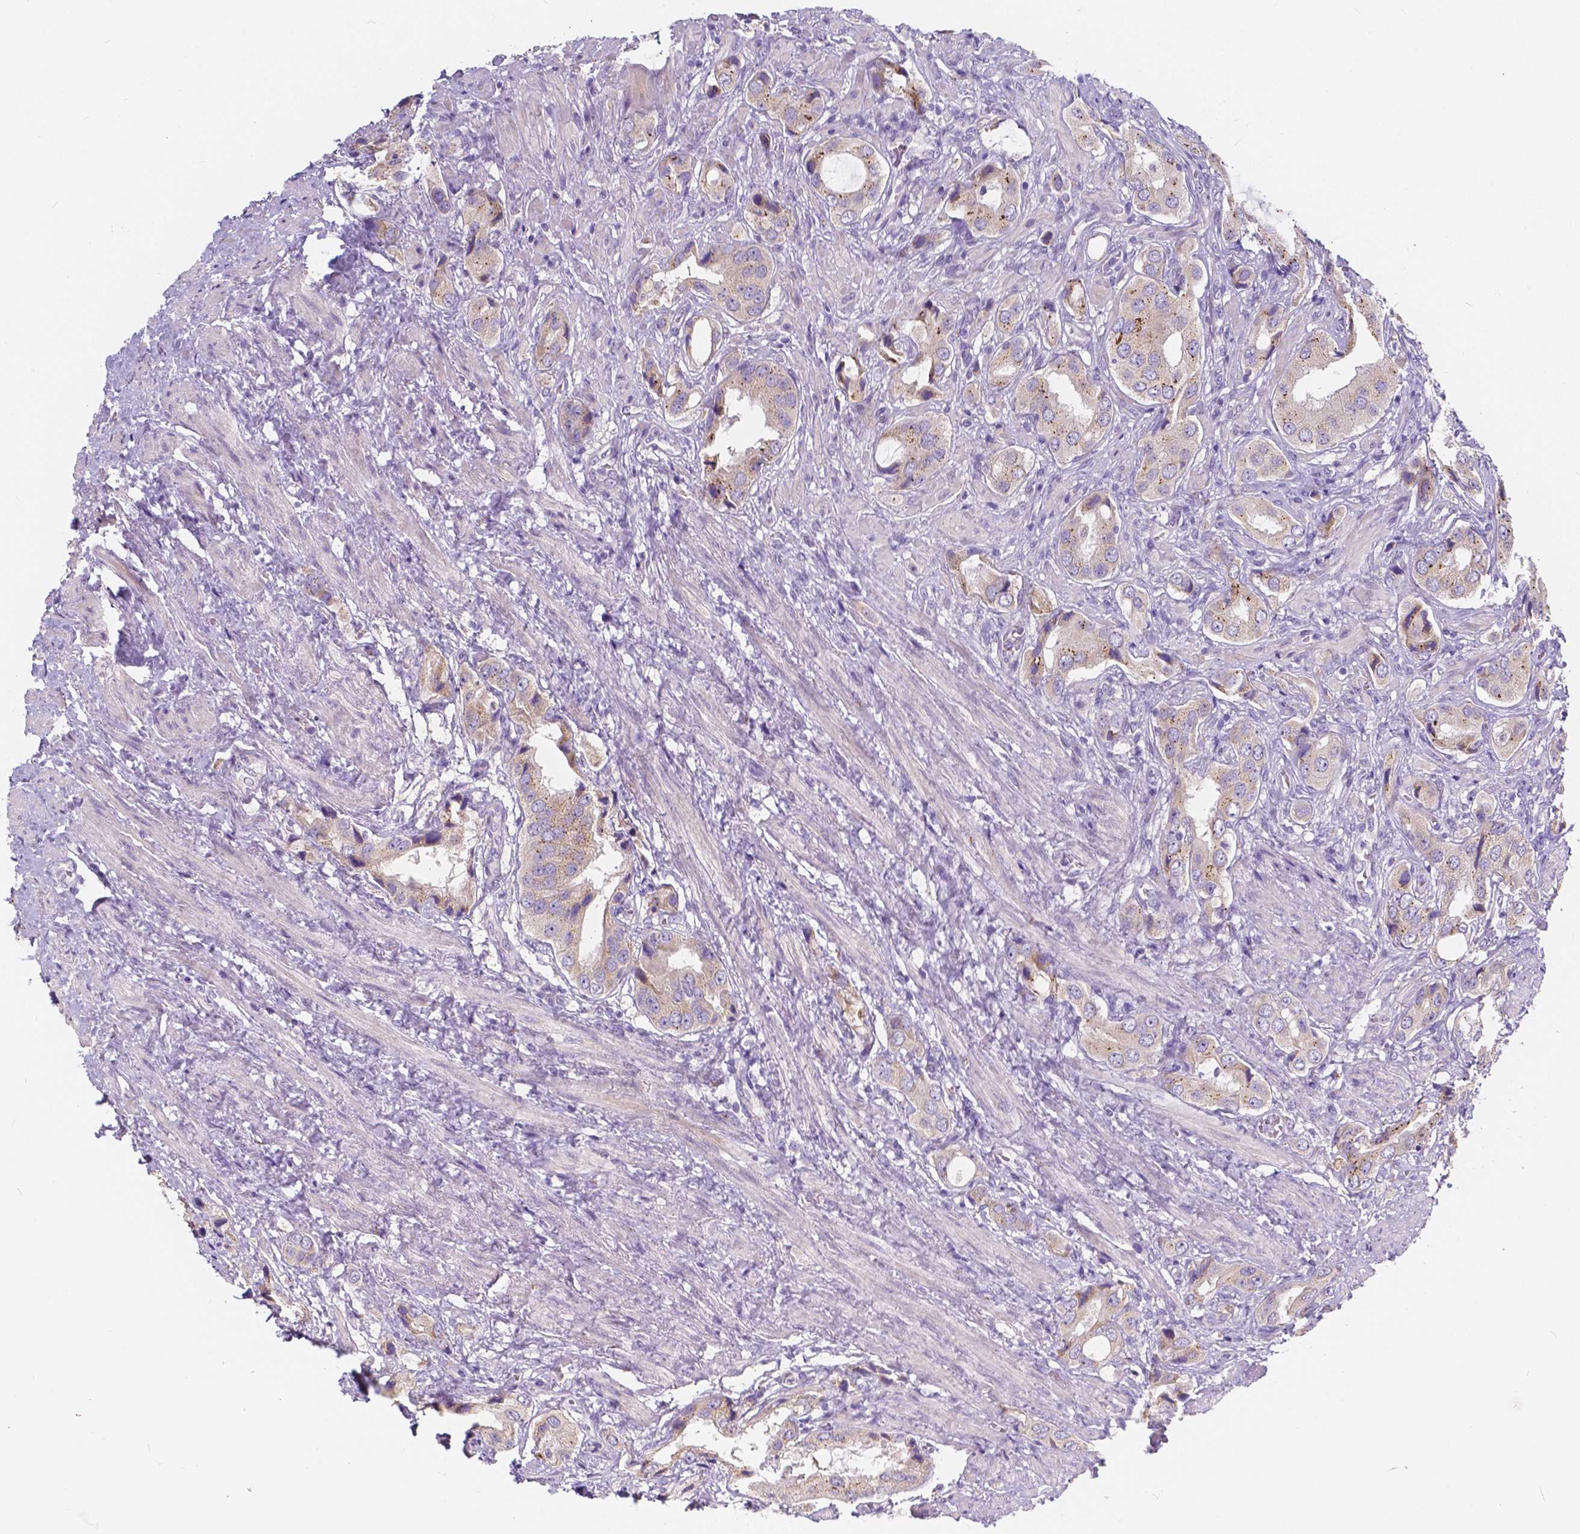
{"staining": {"intensity": "moderate", "quantity": "25%-75%", "location": "cytoplasmic/membranous"}, "tissue": "prostate cancer", "cell_type": "Tumor cells", "image_type": "cancer", "snomed": [{"axis": "morphology", "description": "Adenocarcinoma, NOS"}, {"axis": "topography", "description": "Prostate"}], "caption": "Adenocarcinoma (prostate) was stained to show a protein in brown. There is medium levels of moderate cytoplasmic/membranous positivity in approximately 25%-75% of tumor cells. The staining was performed using DAB (3,3'-diaminobenzidine) to visualize the protein expression in brown, while the nuclei were stained in blue with hematoxylin (Magnification: 20x).", "gene": "RNF186", "patient": {"sex": "male", "age": 63}}